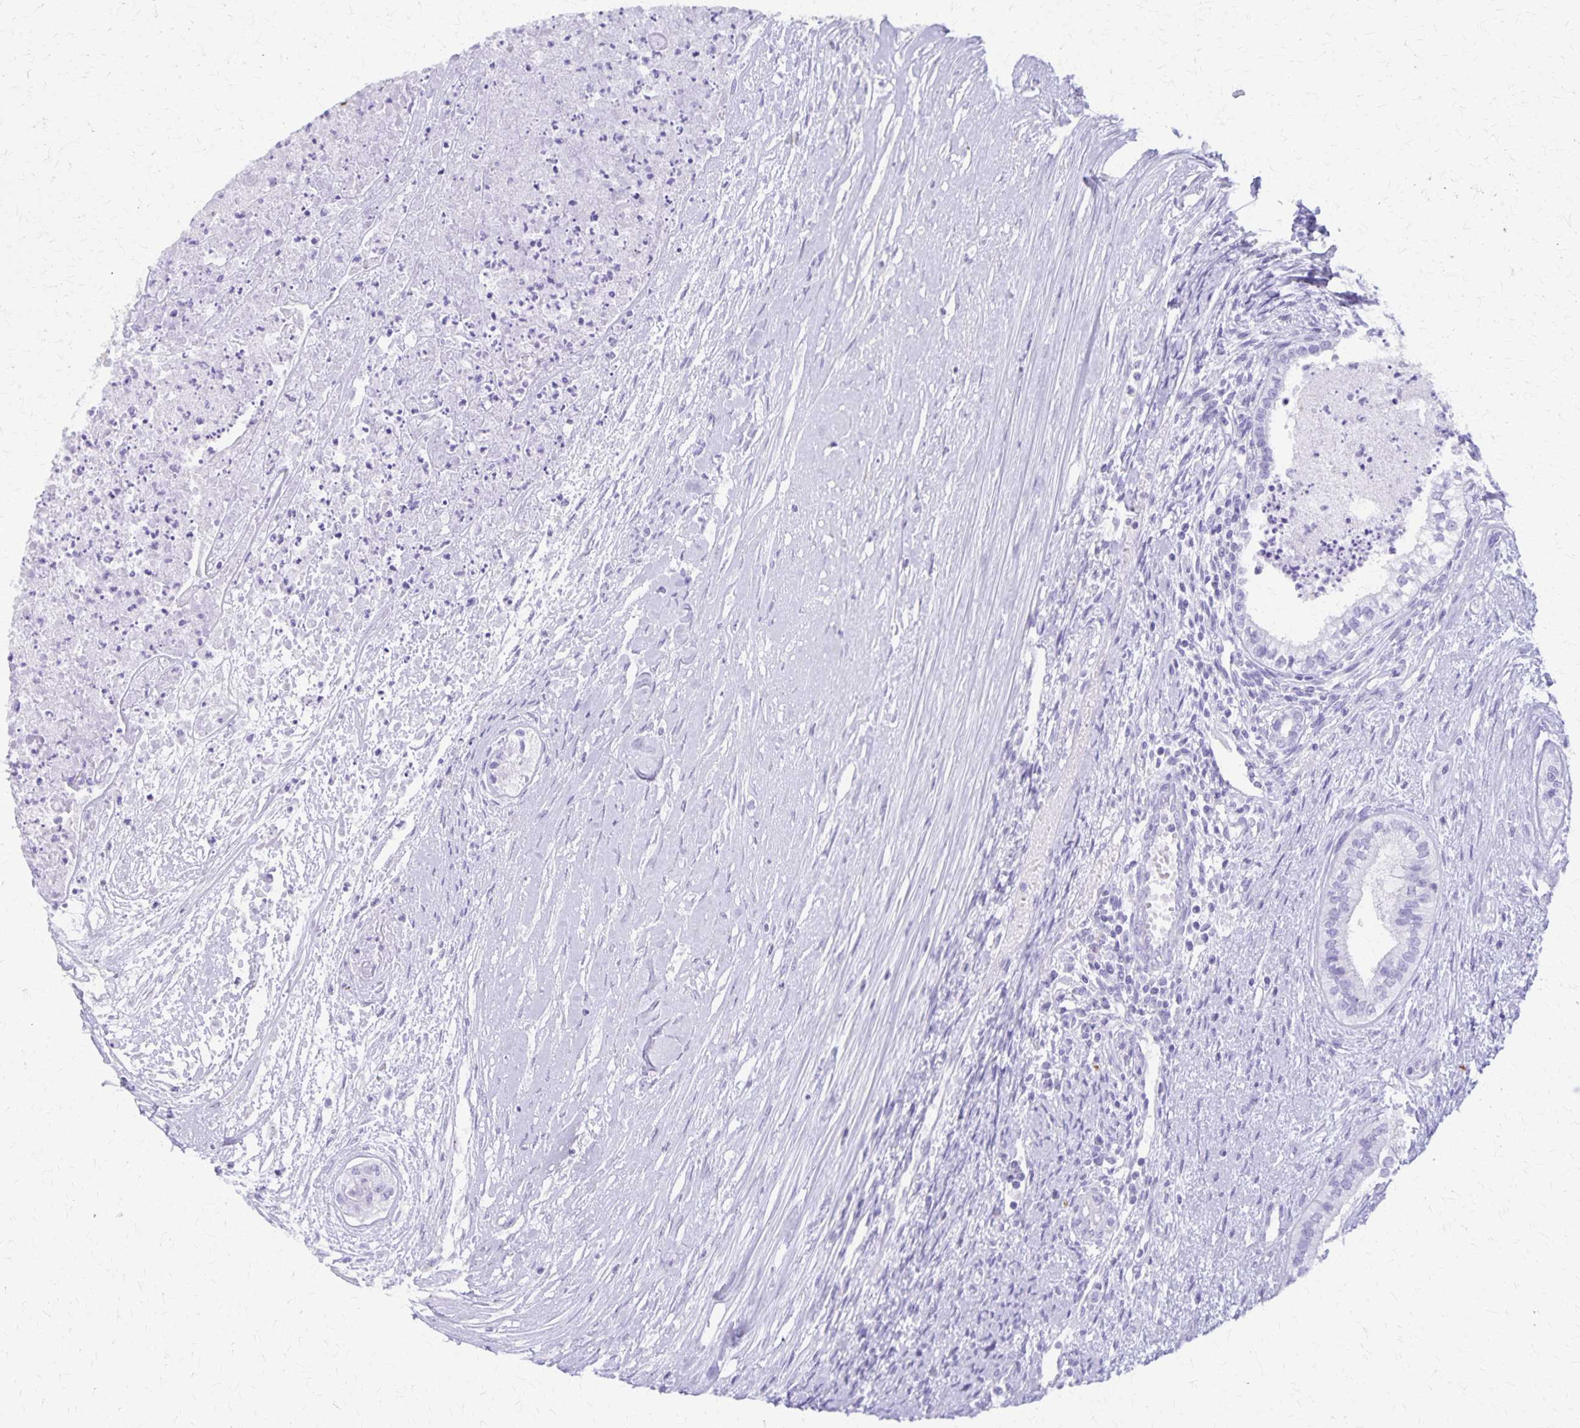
{"staining": {"intensity": "negative", "quantity": "none", "location": "none"}, "tissue": "testis cancer", "cell_type": "Tumor cells", "image_type": "cancer", "snomed": [{"axis": "morphology", "description": "Carcinoma, Embryonal, NOS"}, {"axis": "topography", "description": "Testis"}], "caption": "Immunohistochemical staining of human testis cancer displays no significant positivity in tumor cells.", "gene": "DEFA5", "patient": {"sex": "male", "age": 37}}